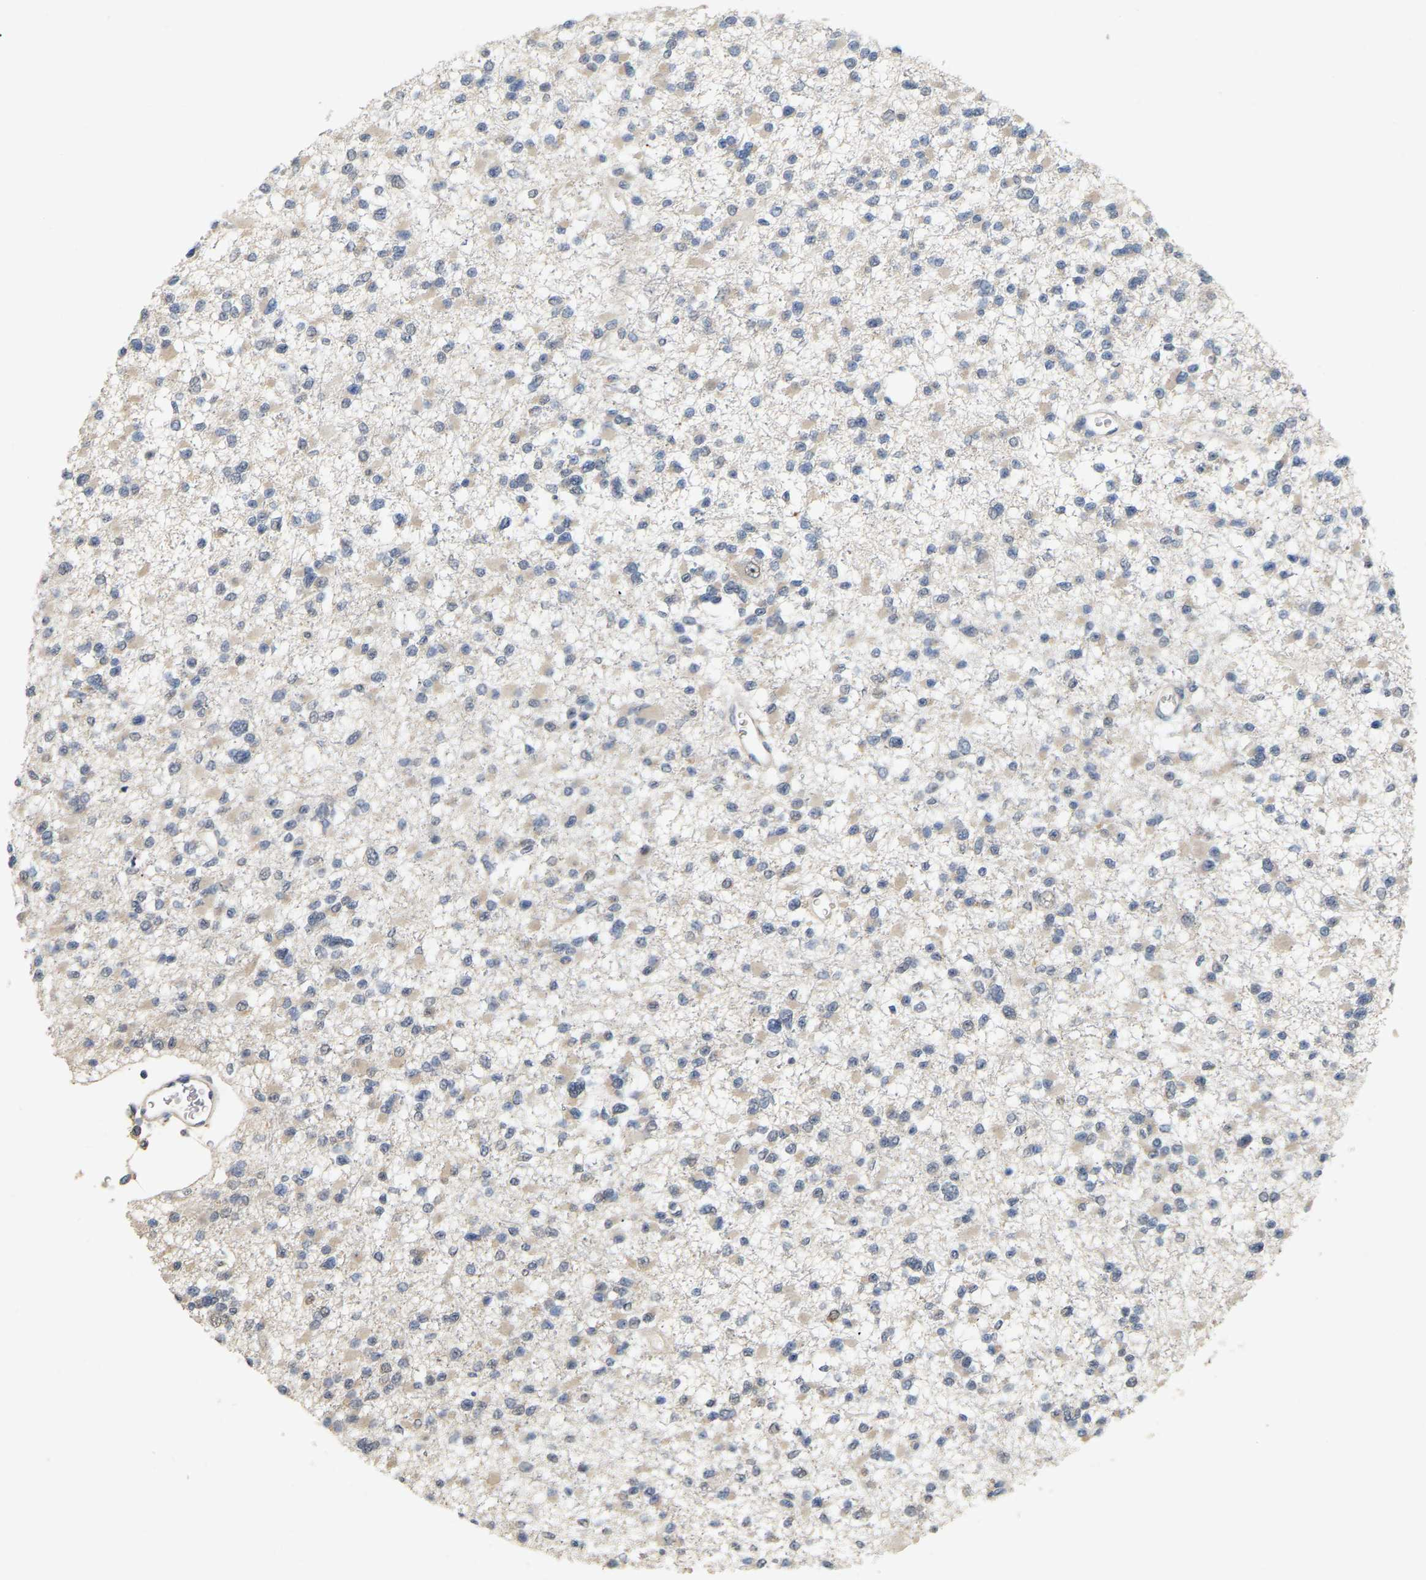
{"staining": {"intensity": "weak", "quantity": "<25%", "location": "cytoplasmic/membranous"}, "tissue": "glioma", "cell_type": "Tumor cells", "image_type": "cancer", "snomed": [{"axis": "morphology", "description": "Glioma, malignant, Low grade"}, {"axis": "topography", "description": "Brain"}], "caption": "Tumor cells show no significant positivity in glioma.", "gene": "RUVBL1", "patient": {"sex": "female", "age": 22}}